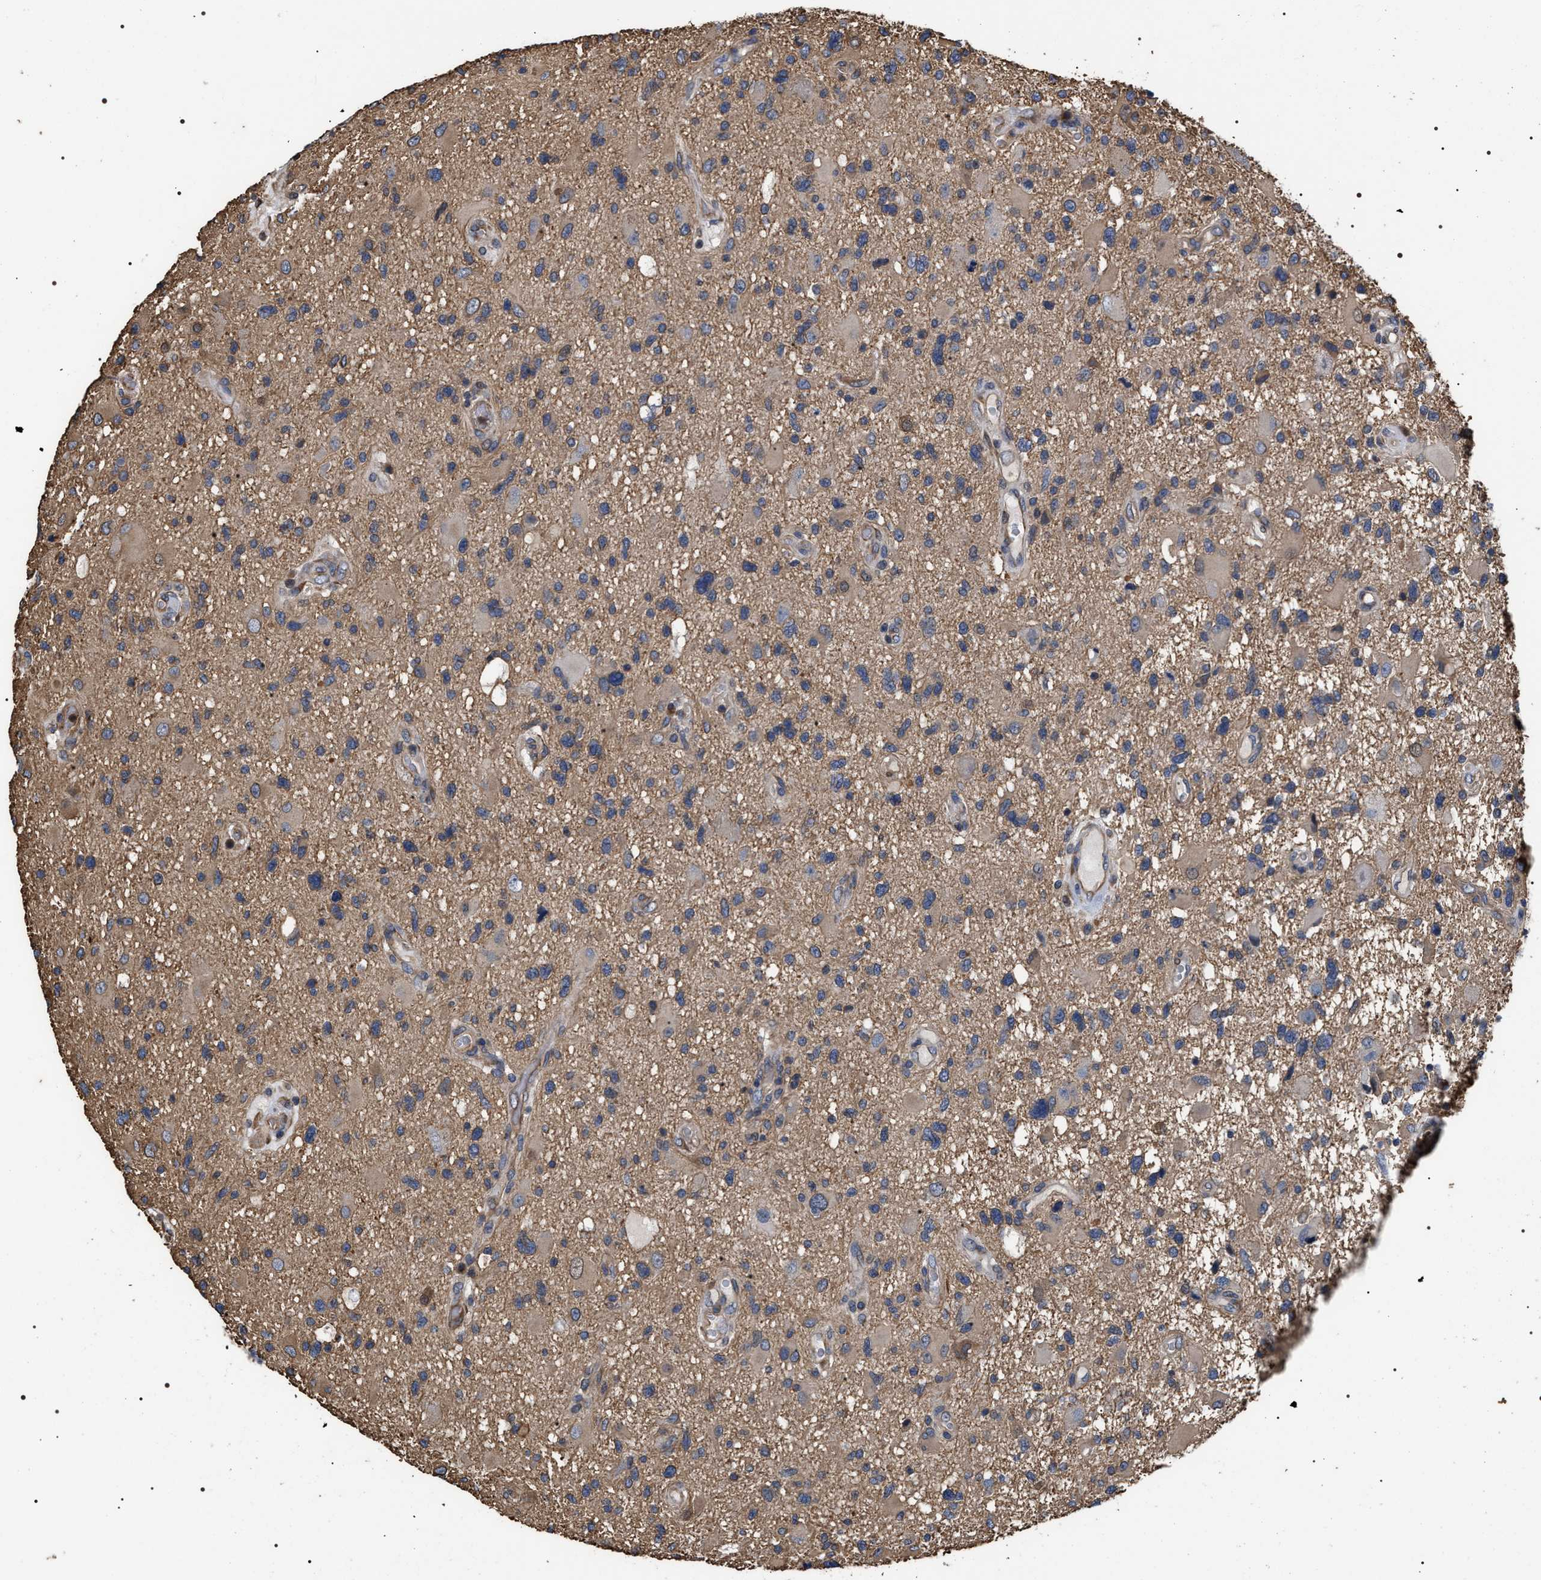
{"staining": {"intensity": "weak", "quantity": ">75%", "location": "cytoplasmic/membranous"}, "tissue": "glioma", "cell_type": "Tumor cells", "image_type": "cancer", "snomed": [{"axis": "morphology", "description": "Glioma, malignant, High grade"}, {"axis": "topography", "description": "Brain"}], "caption": "Protein staining of high-grade glioma (malignant) tissue displays weak cytoplasmic/membranous expression in about >75% of tumor cells. (DAB (3,3'-diaminobenzidine) = brown stain, brightfield microscopy at high magnification).", "gene": "TSPAN33", "patient": {"sex": "male", "age": 33}}